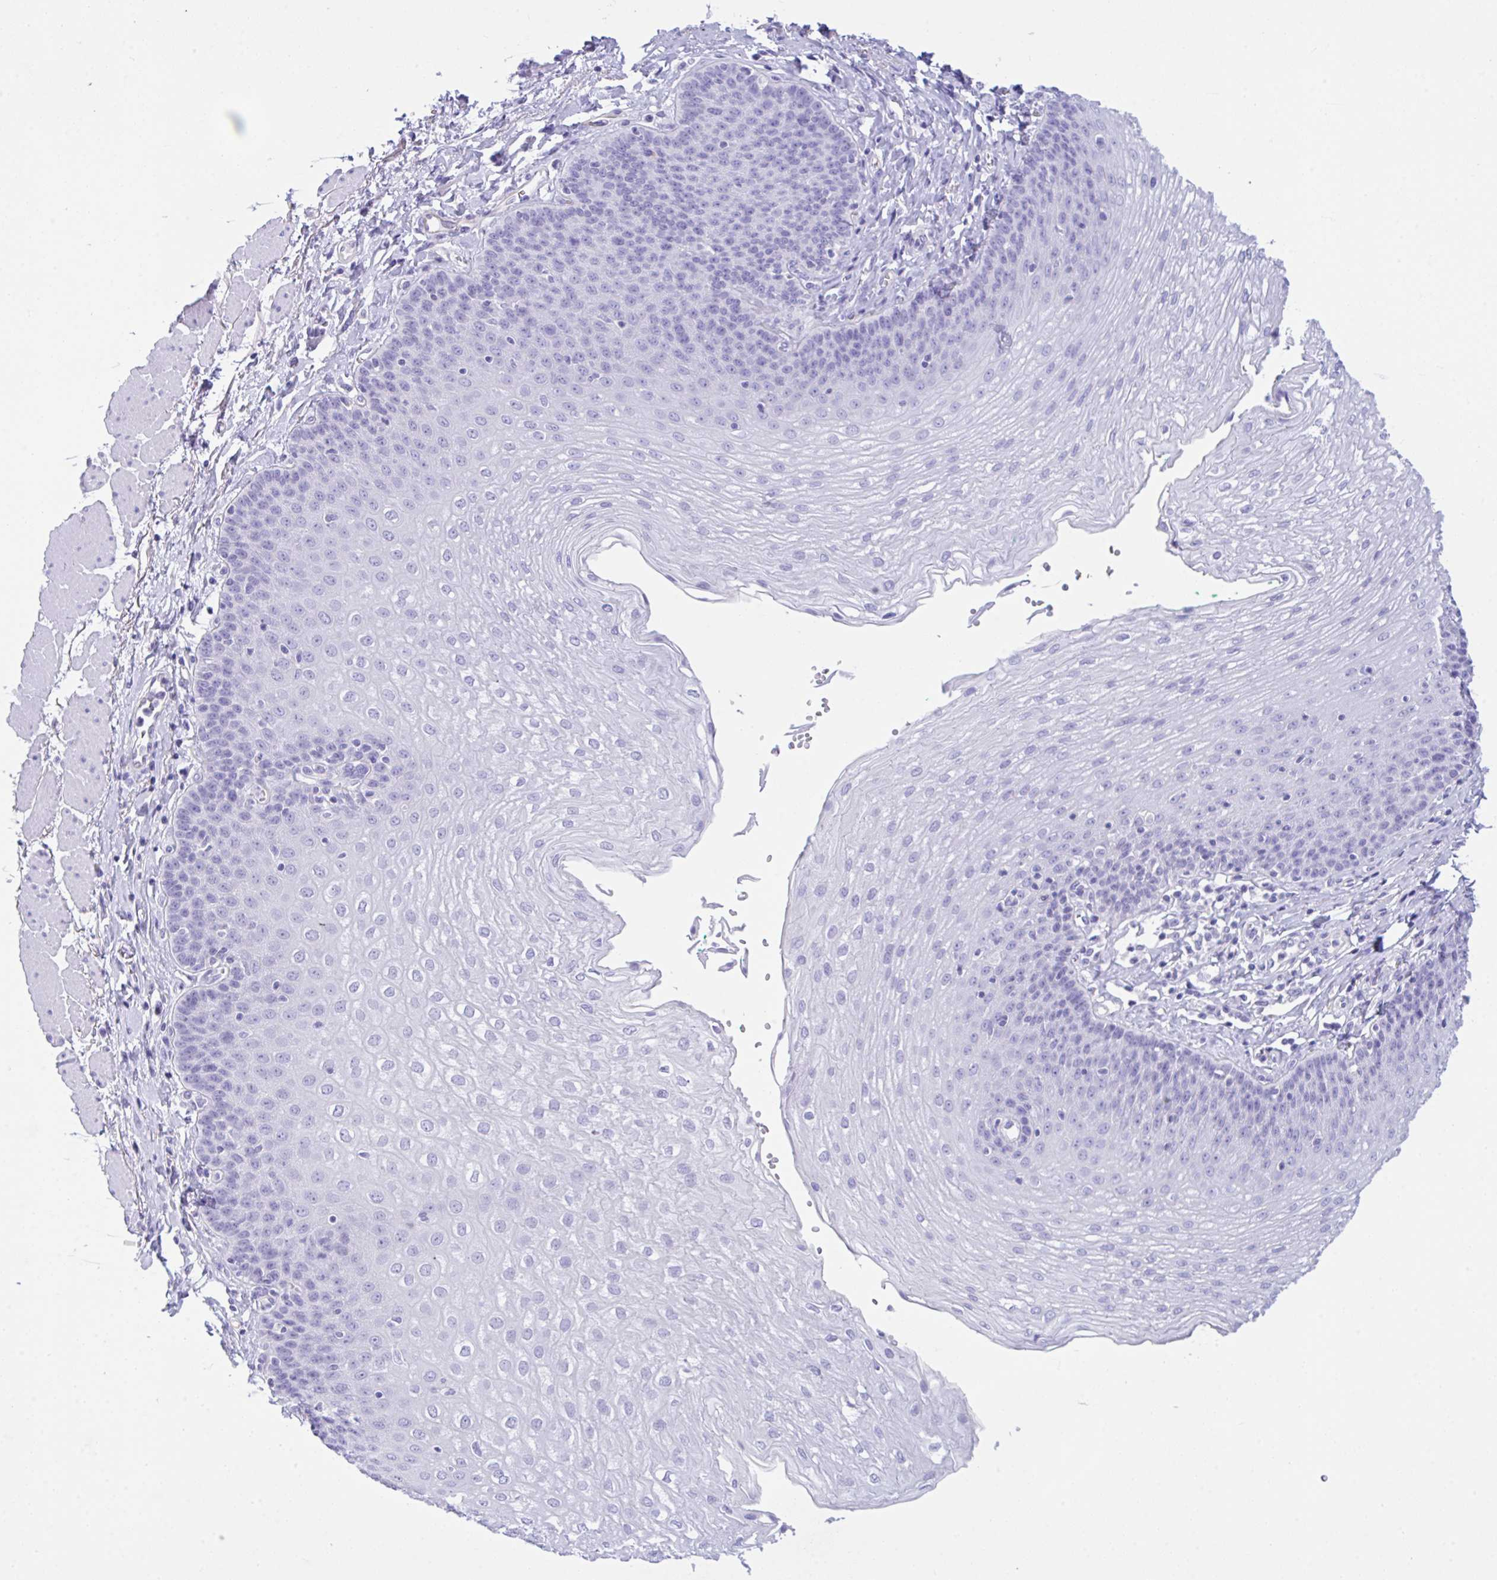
{"staining": {"intensity": "negative", "quantity": "none", "location": "none"}, "tissue": "esophagus", "cell_type": "Squamous epithelial cells", "image_type": "normal", "snomed": [{"axis": "morphology", "description": "Normal tissue, NOS"}, {"axis": "topography", "description": "Esophagus"}], "caption": "Immunohistochemistry of normal esophagus shows no staining in squamous epithelial cells.", "gene": "NDUFAF8", "patient": {"sex": "female", "age": 81}}